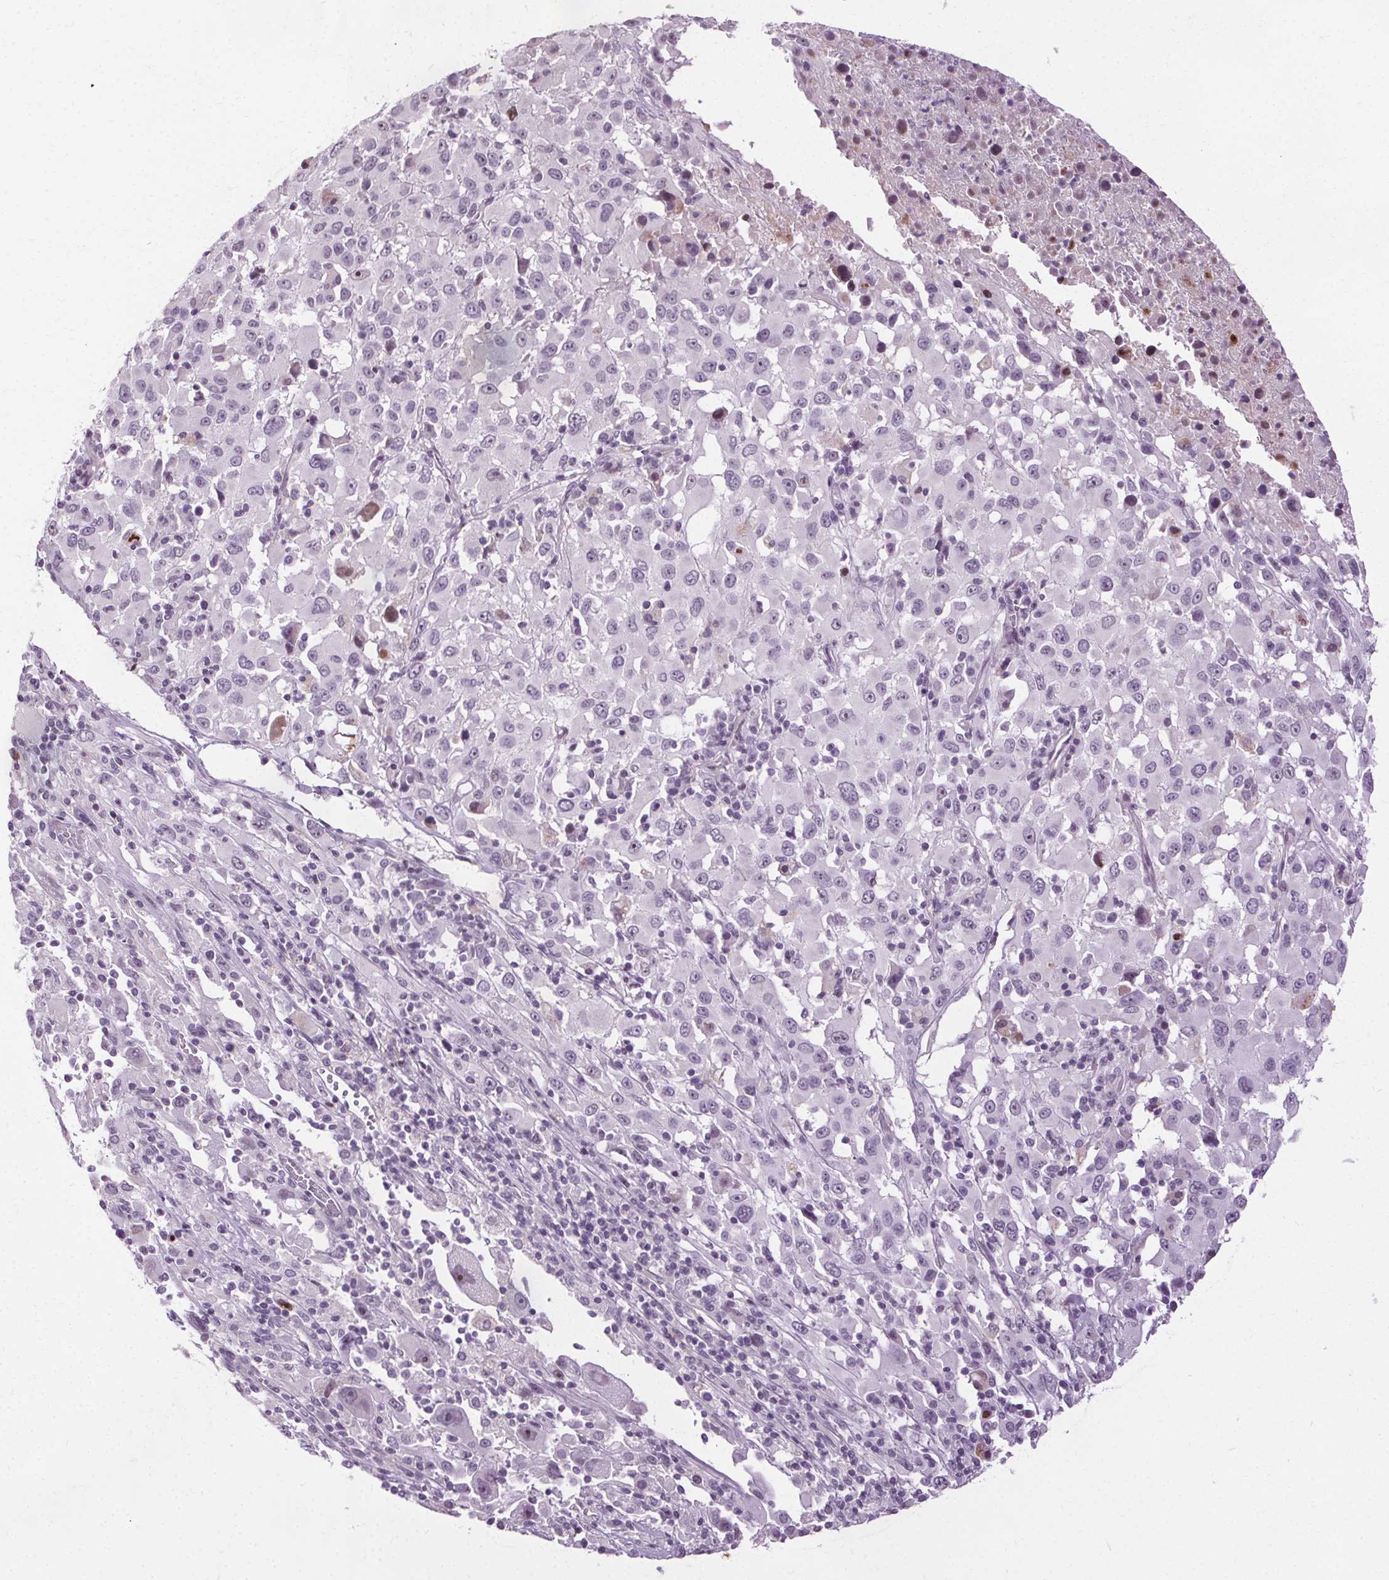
{"staining": {"intensity": "negative", "quantity": "none", "location": "none"}, "tissue": "melanoma", "cell_type": "Tumor cells", "image_type": "cancer", "snomed": [{"axis": "morphology", "description": "Malignant melanoma, Metastatic site"}, {"axis": "topography", "description": "Soft tissue"}], "caption": "DAB immunohistochemical staining of melanoma displays no significant positivity in tumor cells.", "gene": "CEBPA", "patient": {"sex": "male", "age": 50}}